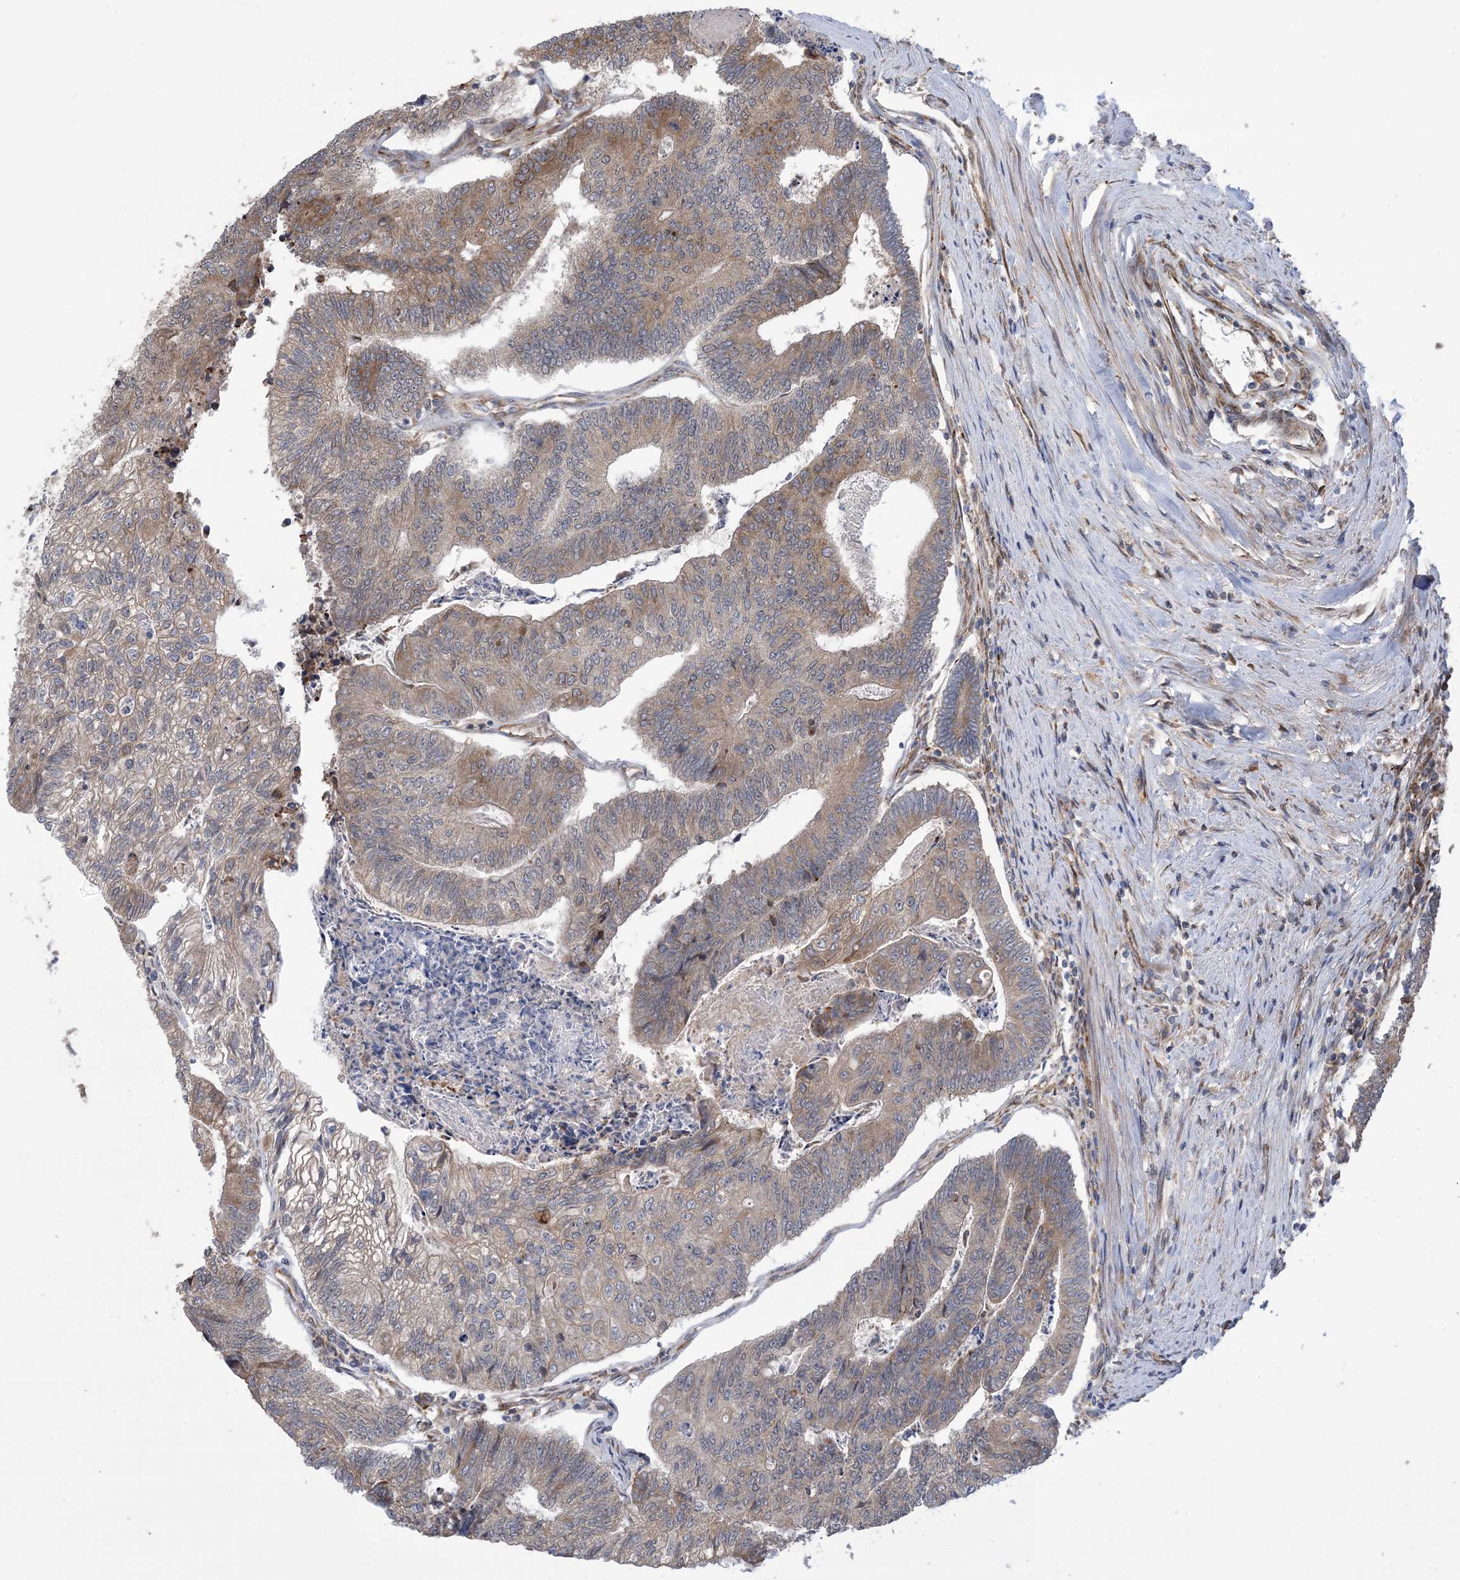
{"staining": {"intensity": "moderate", "quantity": "25%-75%", "location": "cytoplasmic/membranous"}, "tissue": "colorectal cancer", "cell_type": "Tumor cells", "image_type": "cancer", "snomed": [{"axis": "morphology", "description": "Adenocarcinoma, NOS"}, {"axis": "topography", "description": "Colon"}], "caption": "Immunohistochemical staining of human adenocarcinoma (colorectal) exhibits medium levels of moderate cytoplasmic/membranous protein positivity in approximately 25%-75% of tumor cells.", "gene": "CLEC16A", "patient": {"sex": "female", "age": 67}}